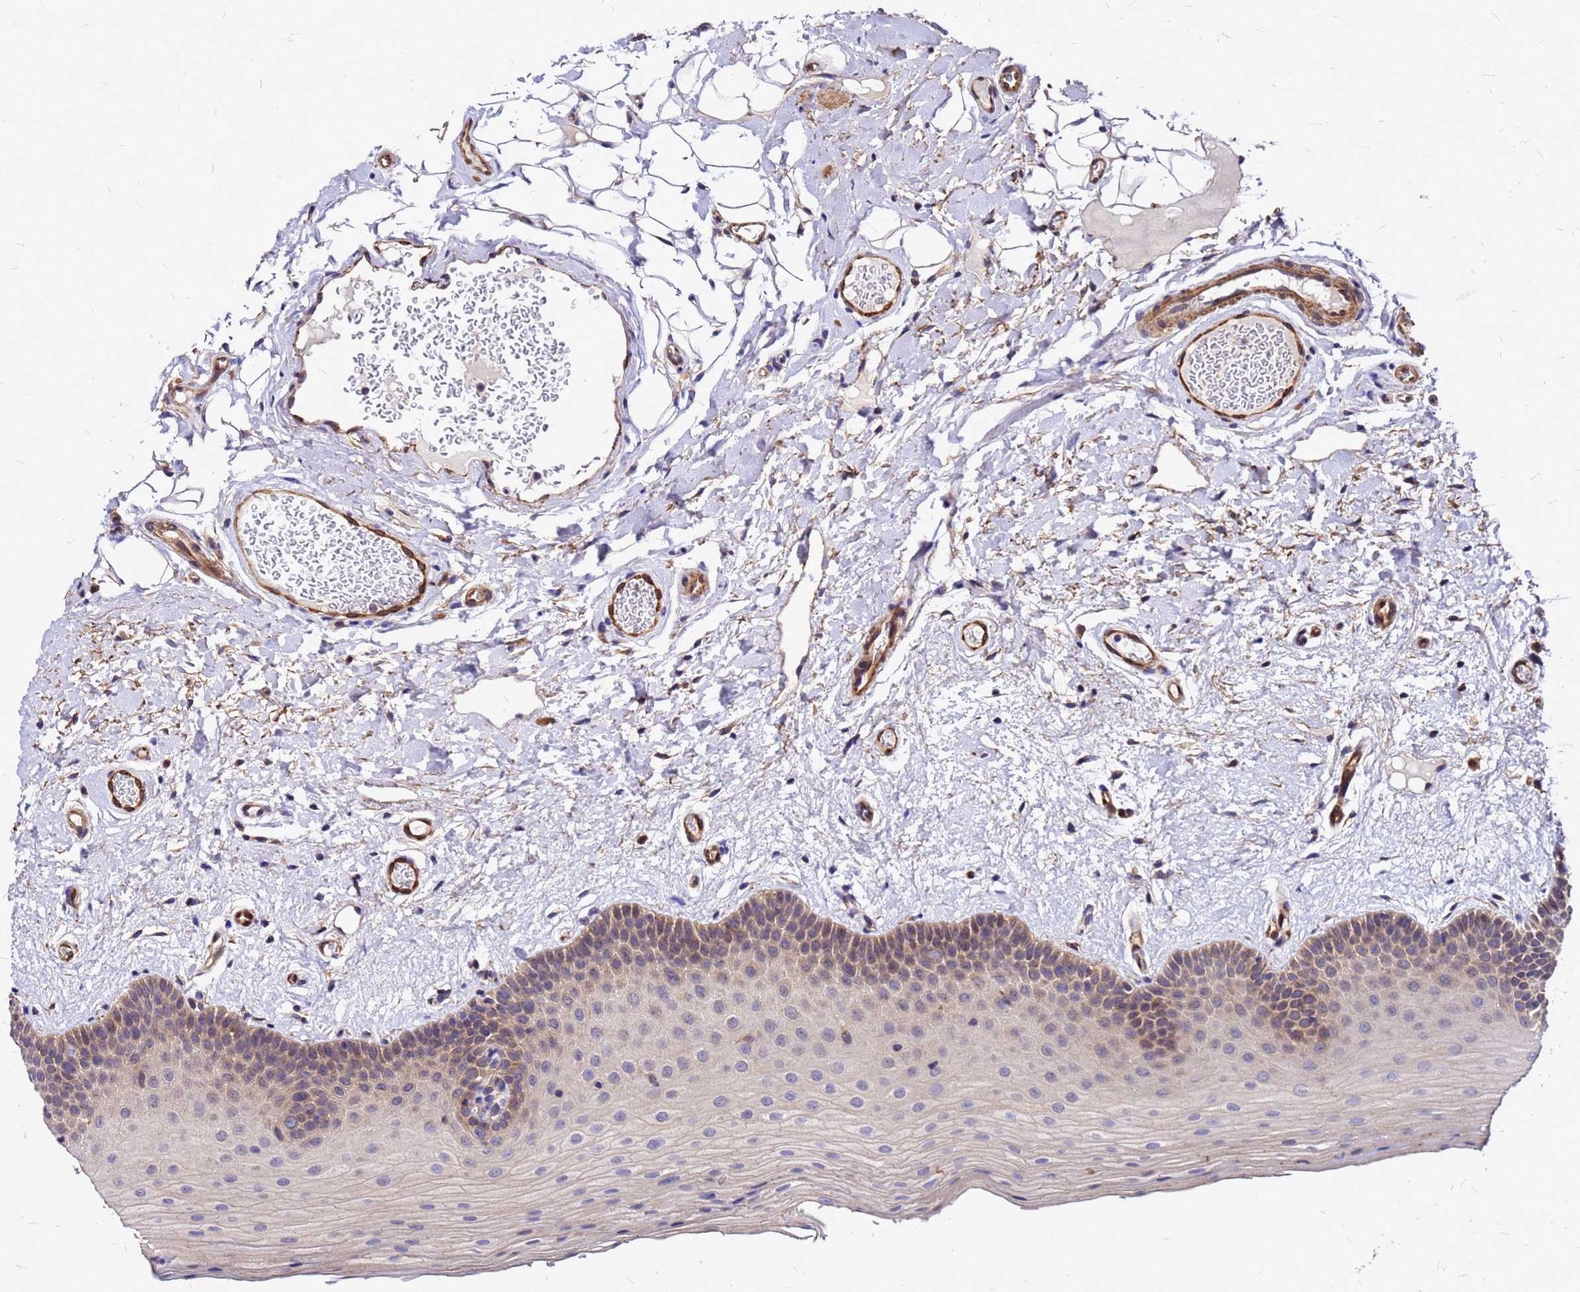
{"staining": {"intensity": "moderate", "quantity": "25%-75%", "location": "cytoplasmic/membranous,nuclear"}, "tissue": "oral mucosa", "cell_type": "Squamous epithelial cells", "image_type": "normal", "snomed": [{"axis": "morphology", "description": "Normal tissue, NOS"}, {"axis": "topography", "description": "Oral tissue"}, {"axis": "topography", "description": "Tounge, NOS"}], "caption": "An image of oral mucosa stained for a protein exhibits moderate cytoplasmic/membranous,nuclear brown staining in squamous epithelial cells. (DAB = brown stain, brightfield microscopy at high magnification).", "gene": "DUSP23", "patient": {"sex": "male", "age": 47}}